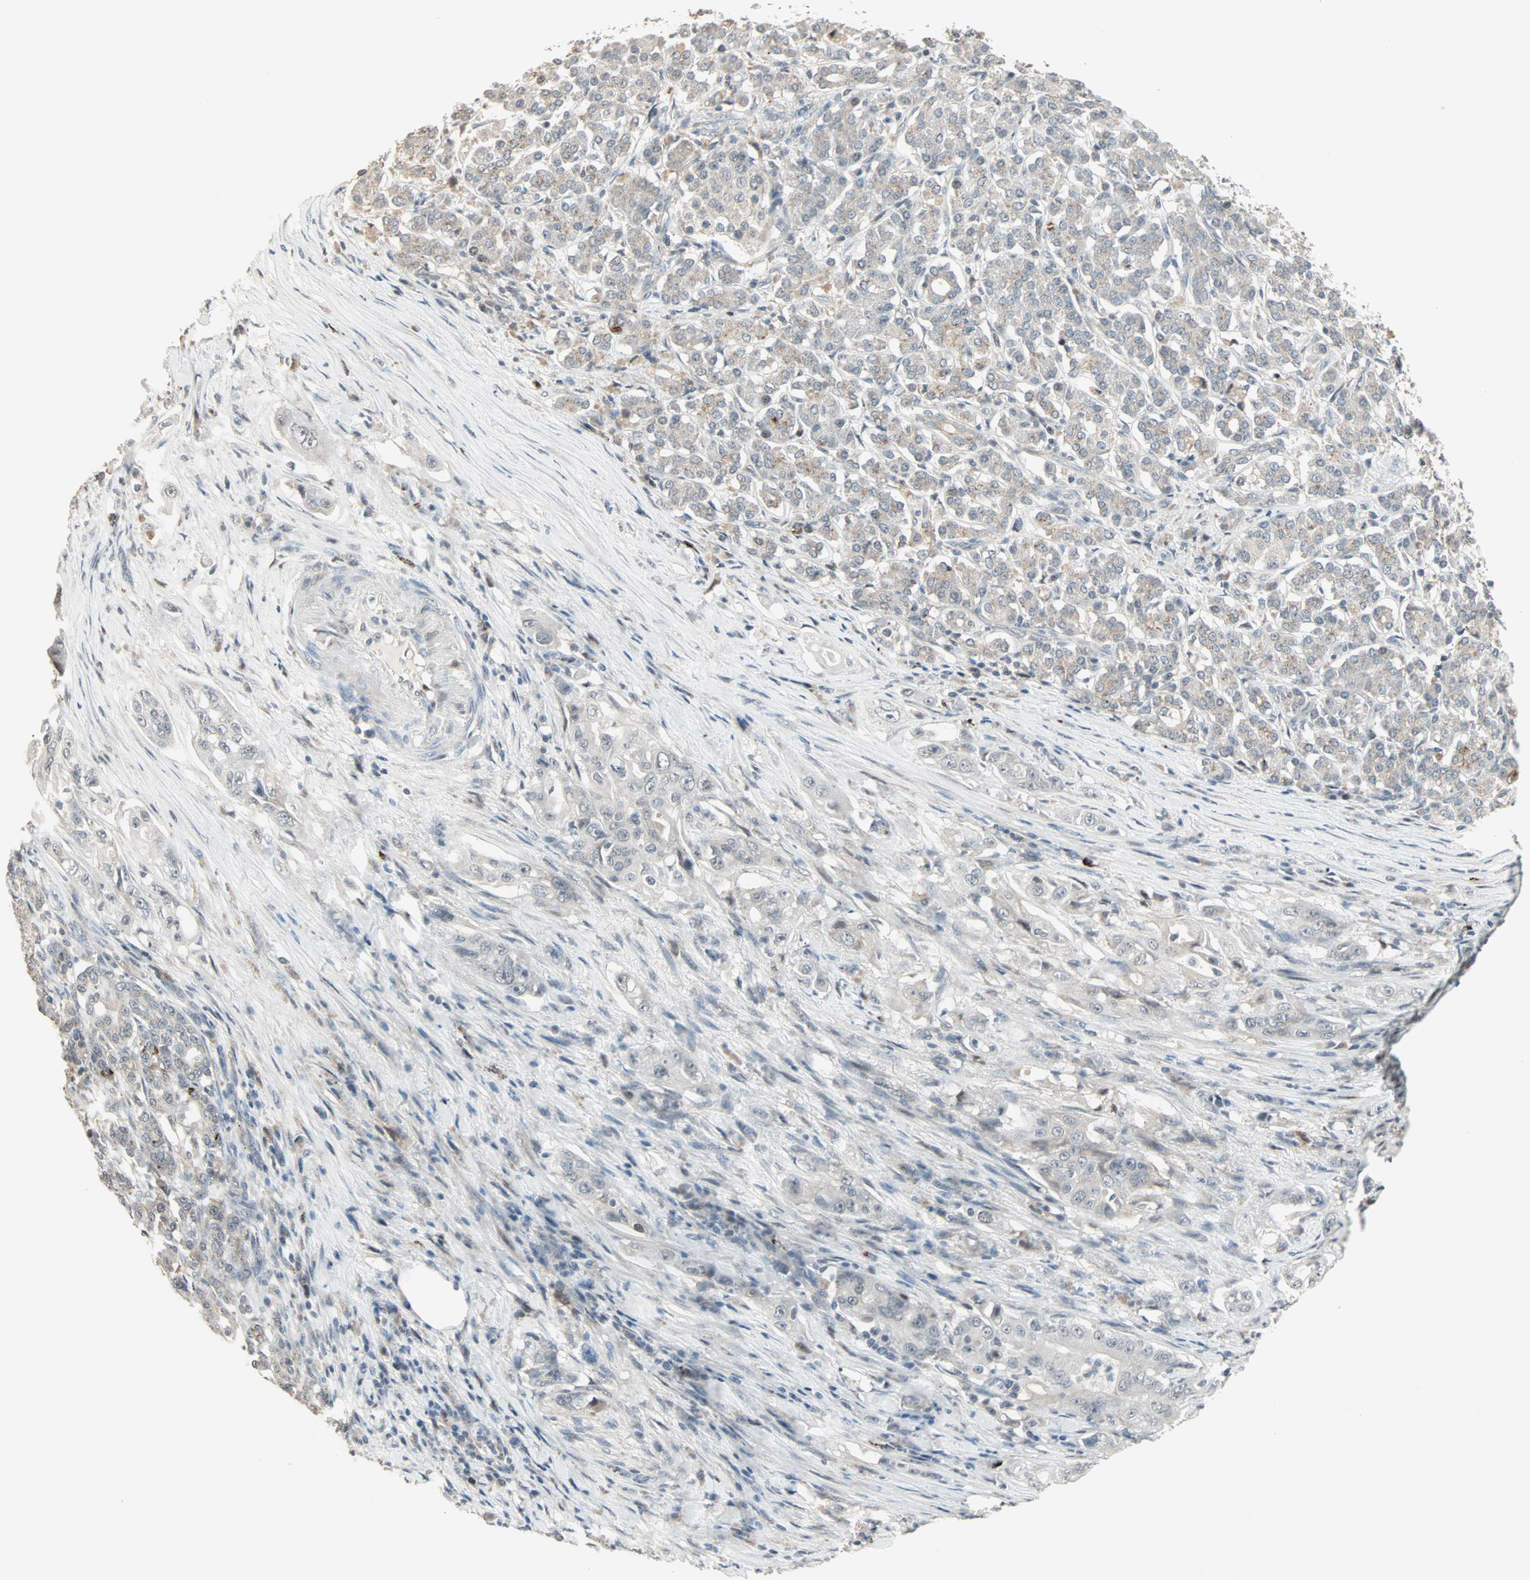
{"staining": {"intensity": "weak", "quantity": "25%-75%", "location": "cytoplasmic/membranous,nuclear"}, "tissue": "pancreatic cancer", "cell_type": "Tumor cells", "image_type": "cancer", "snomed": [{"axis": "morphology", "description": "Normal tissue, NOS"}, {"axis": "topography", "description": "Pancreas"}], "caption": "Protein expression analysis of pancreatic cancer displays weak cytoplasmic/membranous and nuclear staining in approximately 25%-75% of tumor cells. (DAB (3,3'-diaminobenzidine) = brown stain, brightfield microscopy at high magnification).", "gene": "KDM4A", "patient": {"sex": "male", "age": 42}}